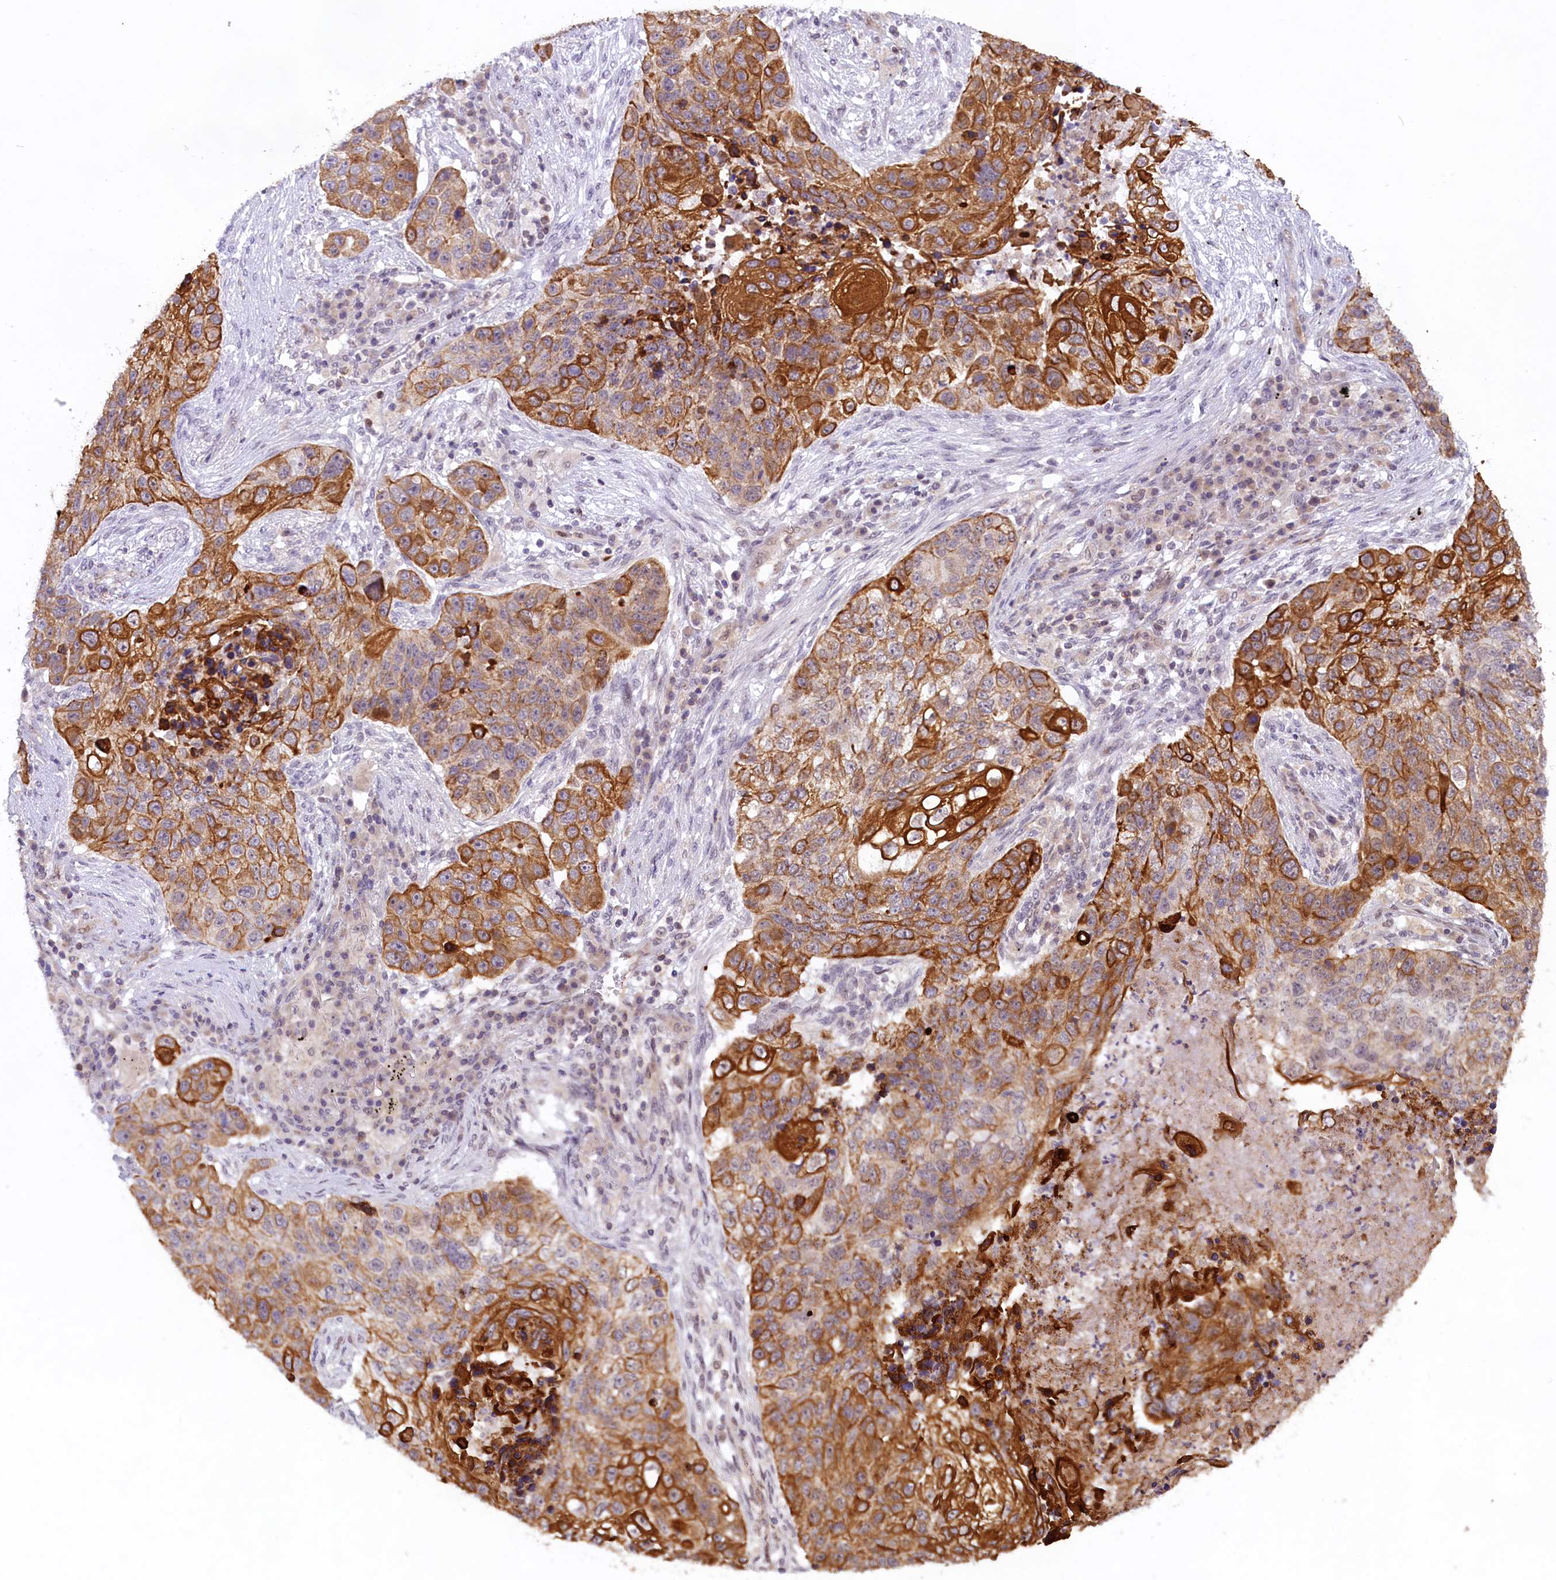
{"staining": {"intensity": "moderate", "quantity": ">75%", "location": "cytoplasmic/membranous"}, "tissue": "lung cancer", "cell_type": "Tumor cells", "image_type": "cancer", "snomed": [{"axis": "morphology", "description": "Squamous cell carcinoma, NOS"}, {"axis": "topography", "description": "Lung"}], "caption": "IHC image of human squamous cell carcinoma (lung) stained for a protein (brown), which demonstrates medium levels of moderate cytoplasmic/membranous staining in approximately >75% of tumor cells.", "gene": "CARD8", "patient": {"sex": "female", "age": 63}}